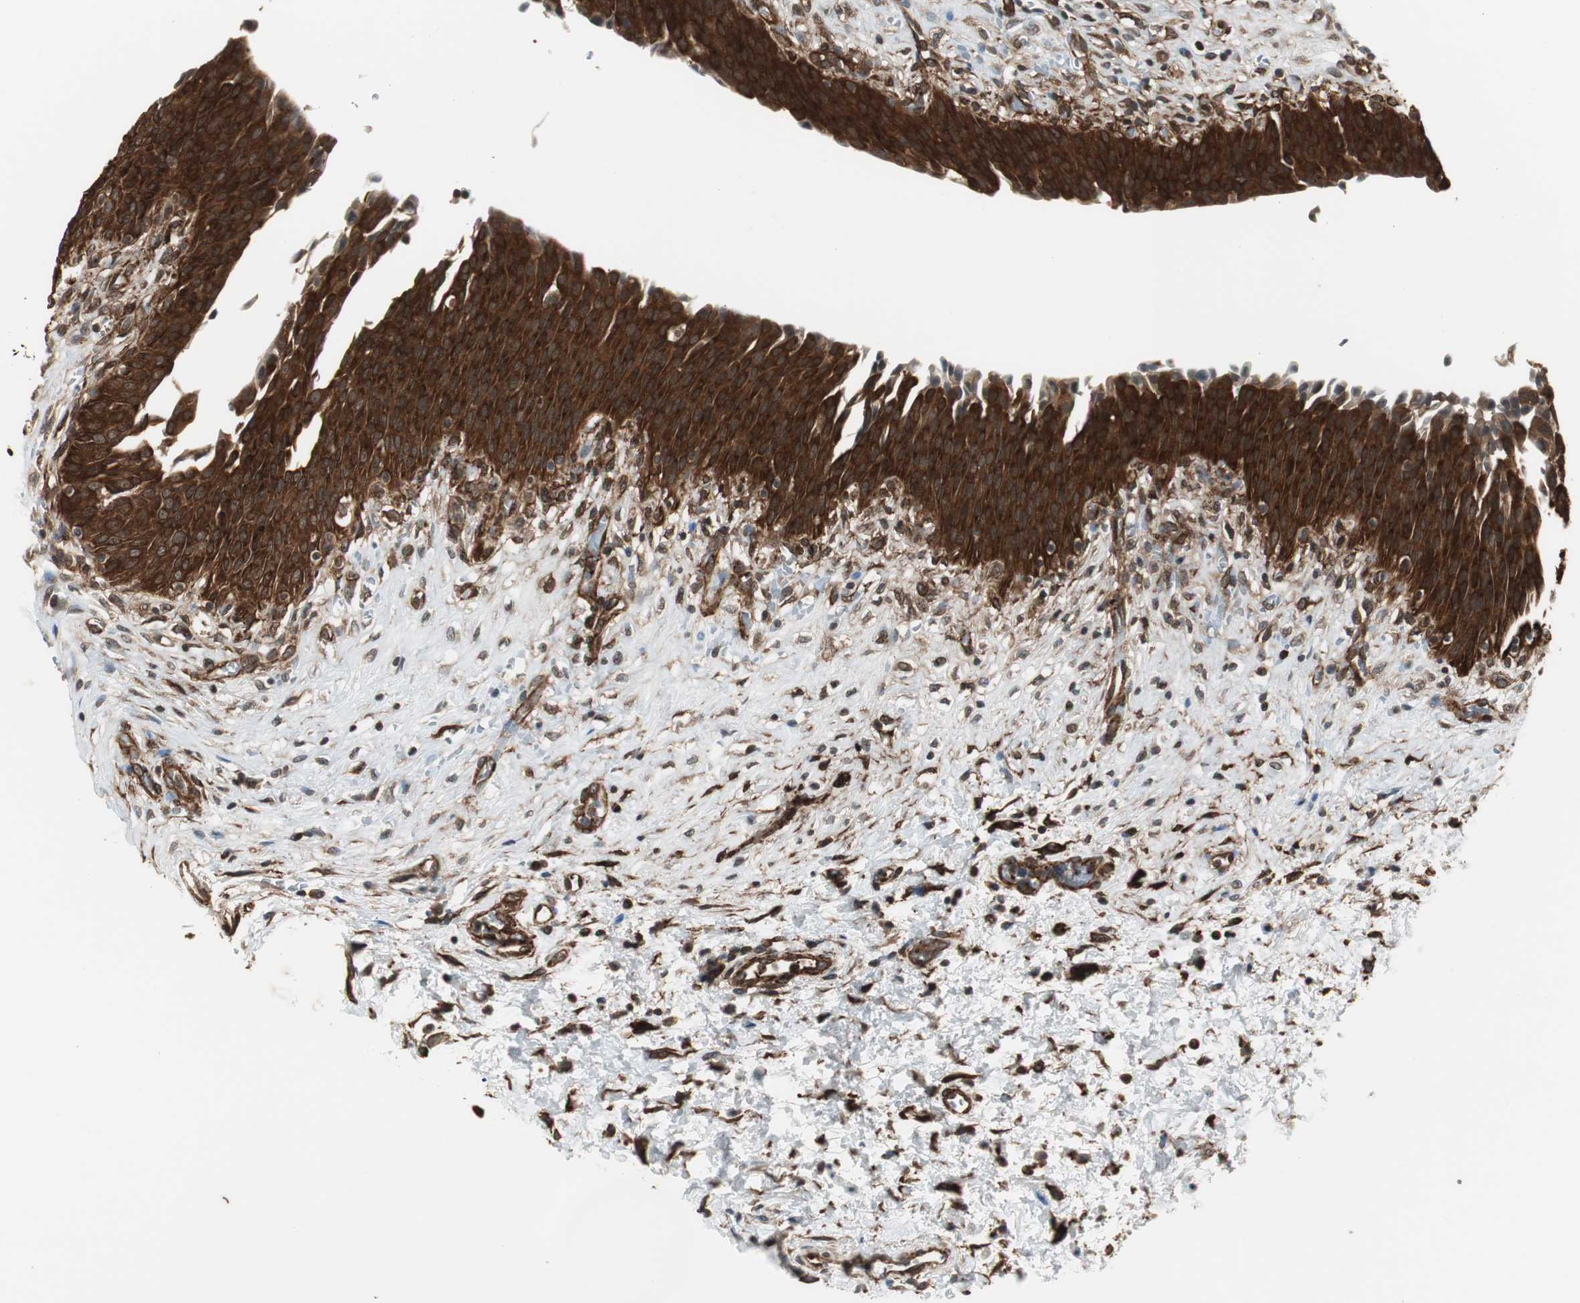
{"staining": {"intensity": "strong", "quantity": ">75%", "location": "cytoplasmic/membranous"}, "tissue": "urinary bladder", "cell_type": "Urothelial cells", "image_type": "normal", "snomed": [{"axis": "morphology", "description": "Normal tissue, NOS"}, {"axis": "morphology", "description": "Dysplasia, NOS"}, {"axis": "topography", "description": "Urinary bladder"}], "caption": "IHC image of benign urinary bladder: human urinary bladder stained using immunohistochemistry displays high levels of strong protein expression localized specifically in the cytoplasmic/membranous of urothelial cells, appearing as a cytoplasmic/membranous brown color.", "gene": "PTPN11", "patient": {"sex": "male", "age": 35}}